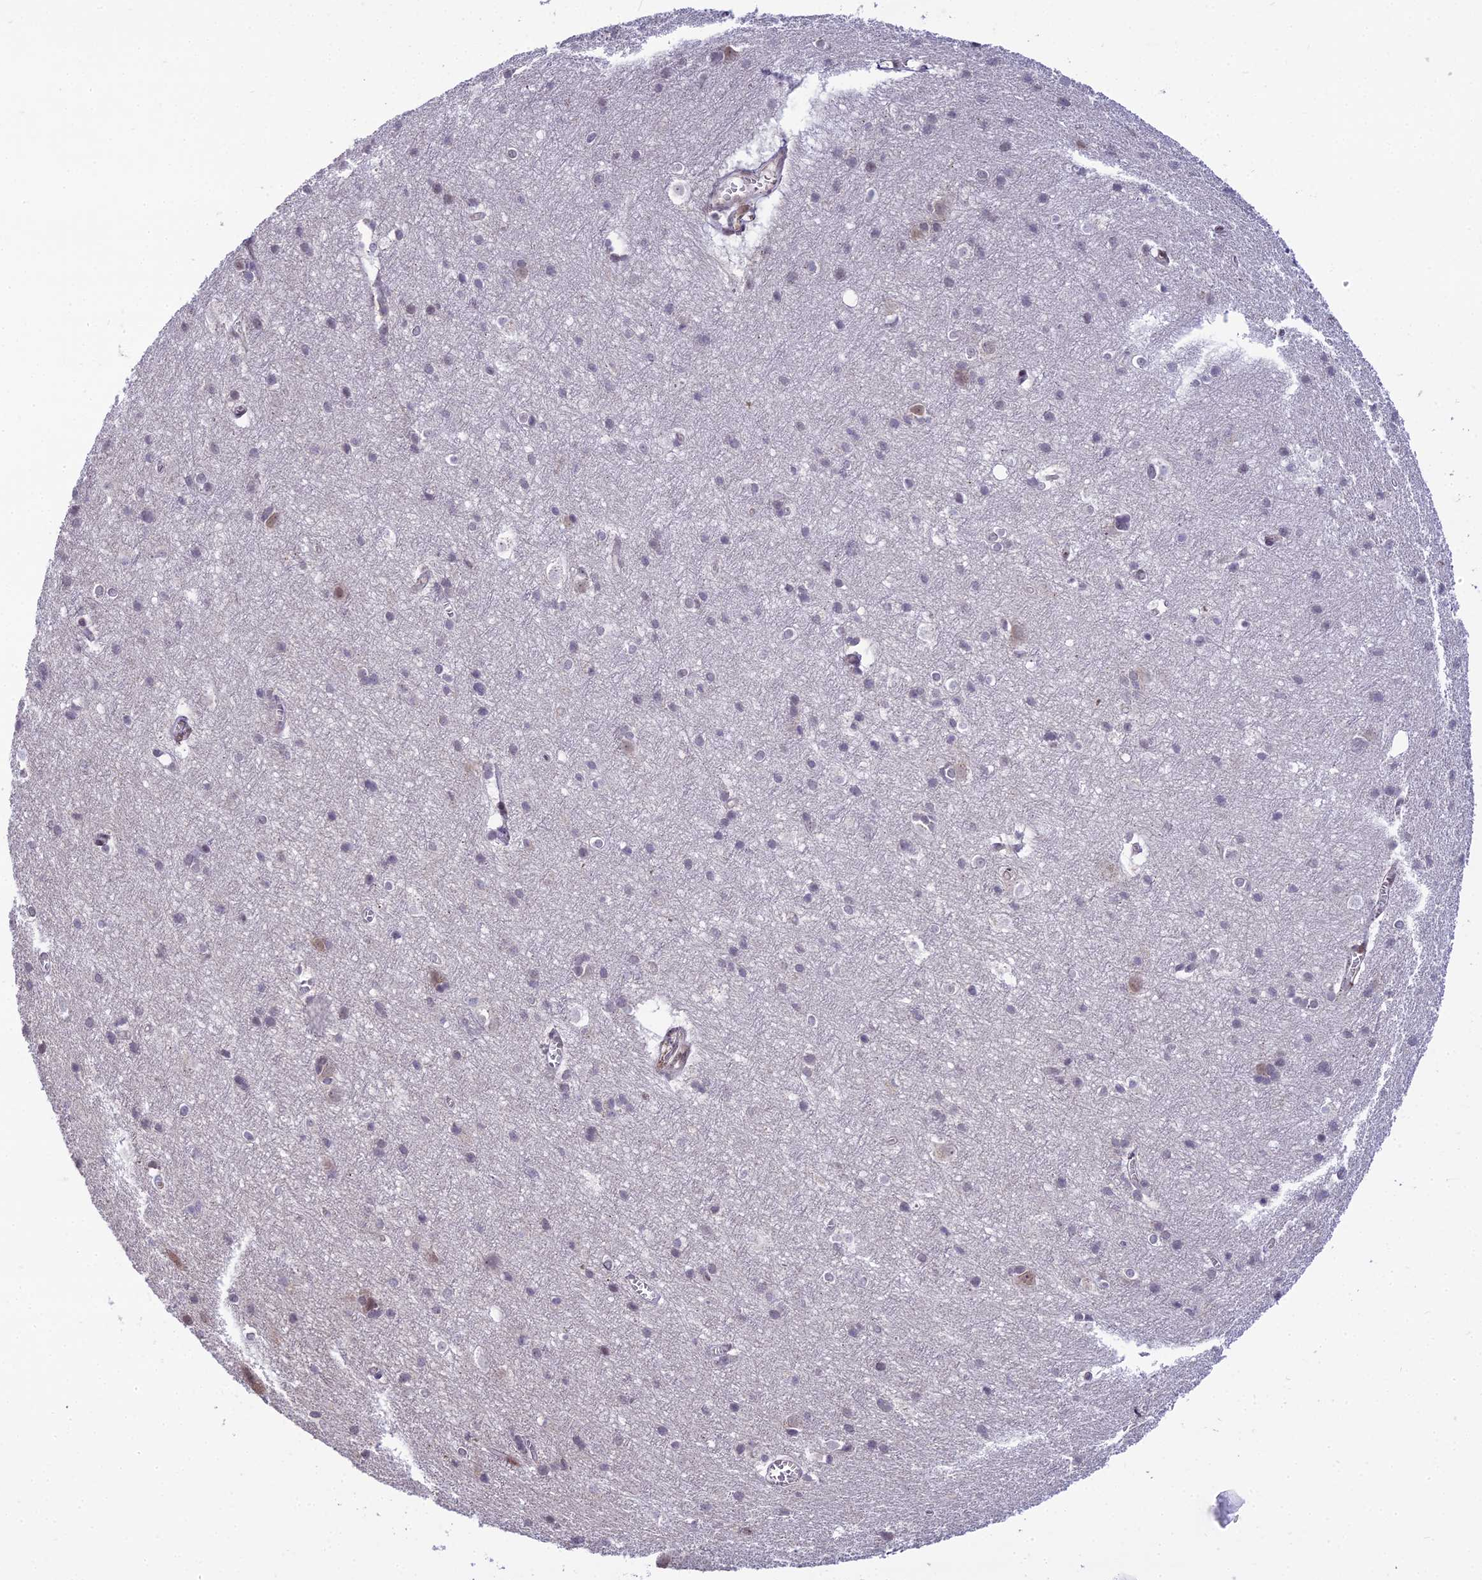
{"staining": {"intensity": "negative", "quantity": "none", "location": "none"}, "tissue": "cerebral cortex", "cell_type": "Endothelial cells", "image_type": "normal", "snomed": [{"axis": "morphology", "description": "Normal tissue, NOS"}, {"axis": "topography", "description": "Cerebral cortex"}], "caption": "High power microscopy image of an IHC micrograph of benign cerebral cortex, revealing no significant staining in endothelial cells.", "gene": "ZNF707", "patient": {"sex": "male", "age": 54}}